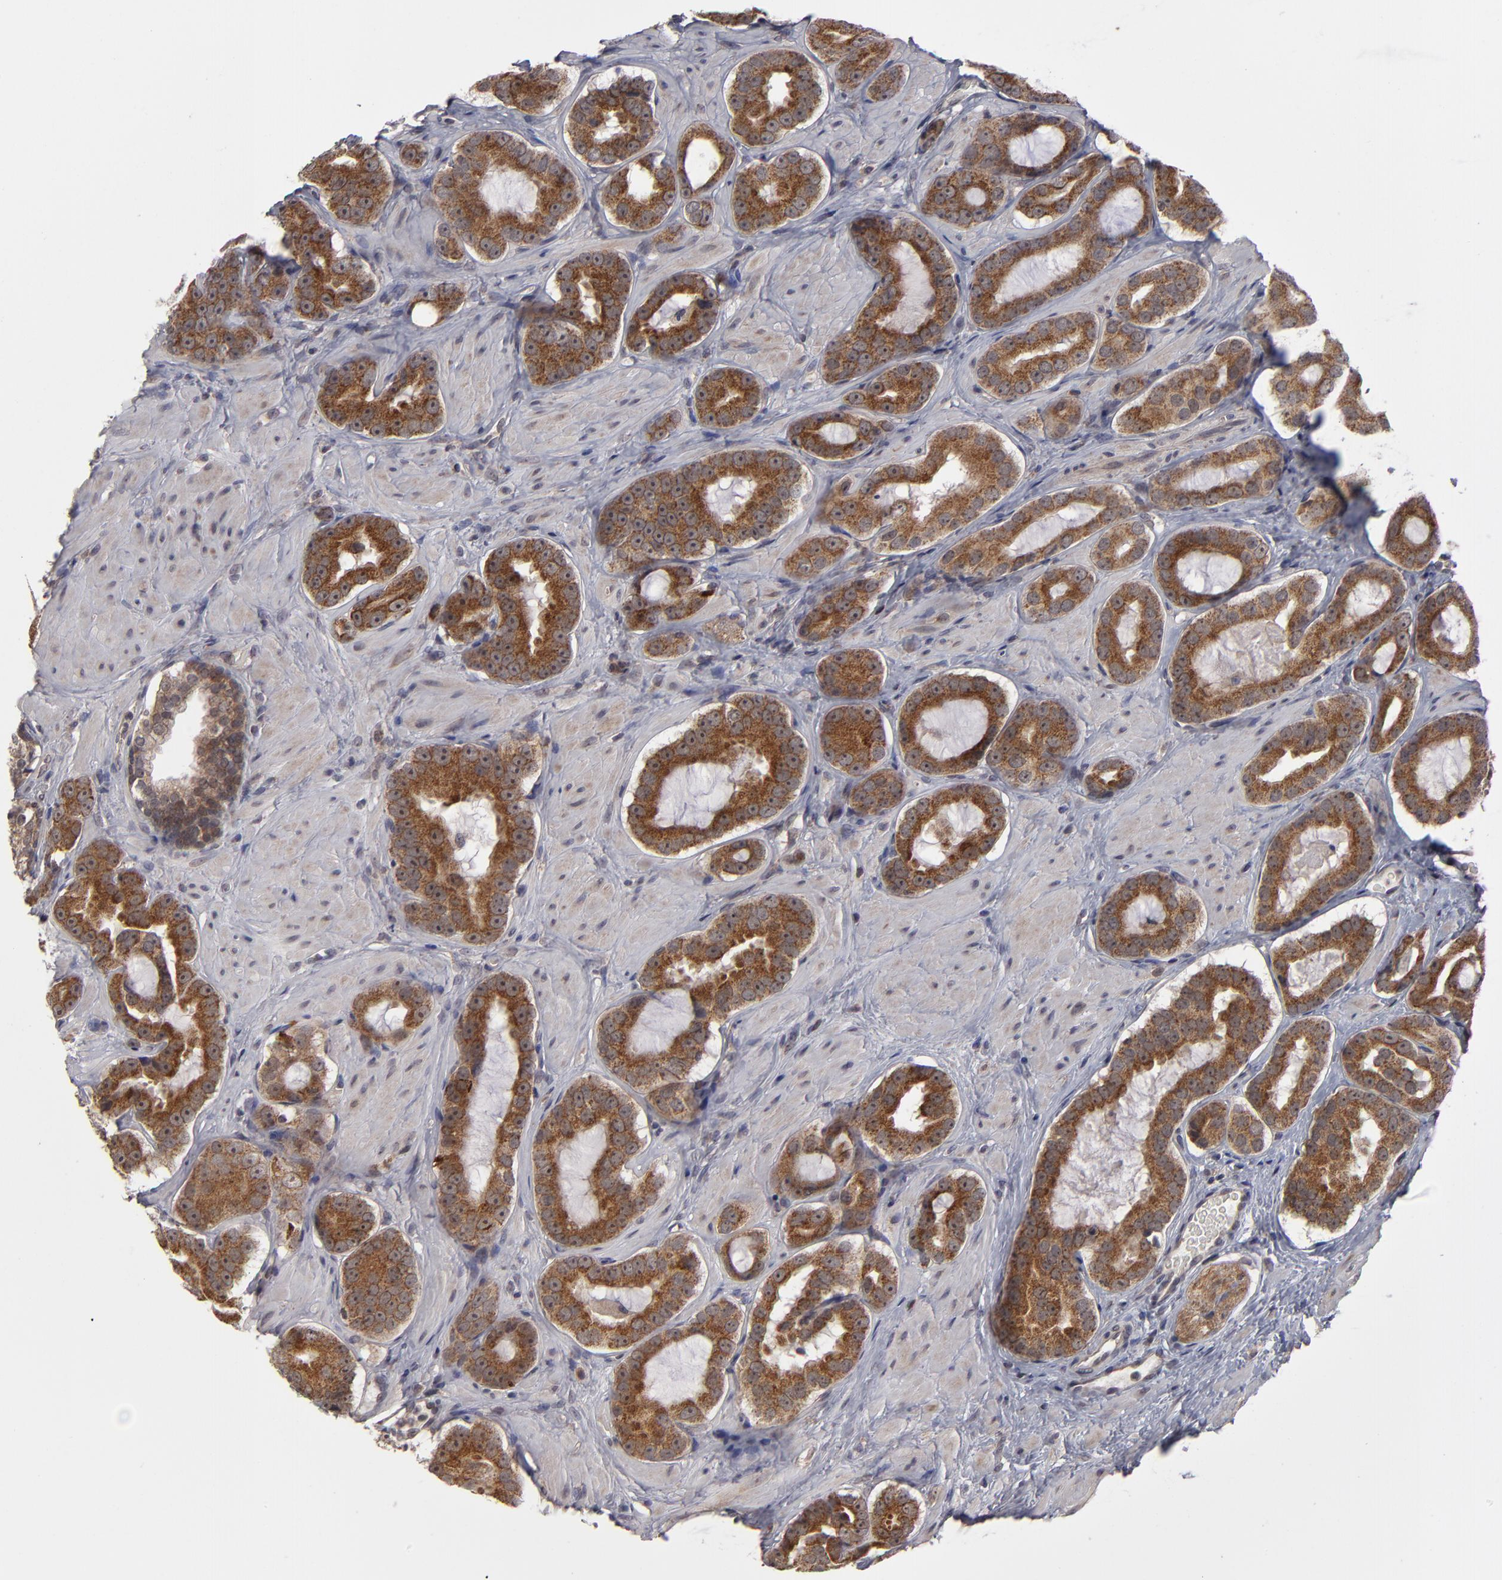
{"staining": {"intensity": "strong", "quantity": ">75%", "location": "cytoplasmic/membranous"}, "tissue": "prostate cancer", "cell_type": "Tumor cells", "image_type": "cancer", "snomed": [{"axis": "morphology", "description": "Adenocarcinoma, Low grade"}, {"axis": "topography", "description": "Prostate"}], "caption": "Protein staining exhibits strong cytoplasmic/membranous positivity in about >75% of tumor cells in prostate cancer (low-grade adenocarcinoma). The staining was performed using DAB (3,3'-diaminobenzidine), with brown indicating positive protein expression. Nuclei are stained blue with hematoxylin.", "gene": "GLCCI1", "patient": {"sex": "male", "age": 59}}